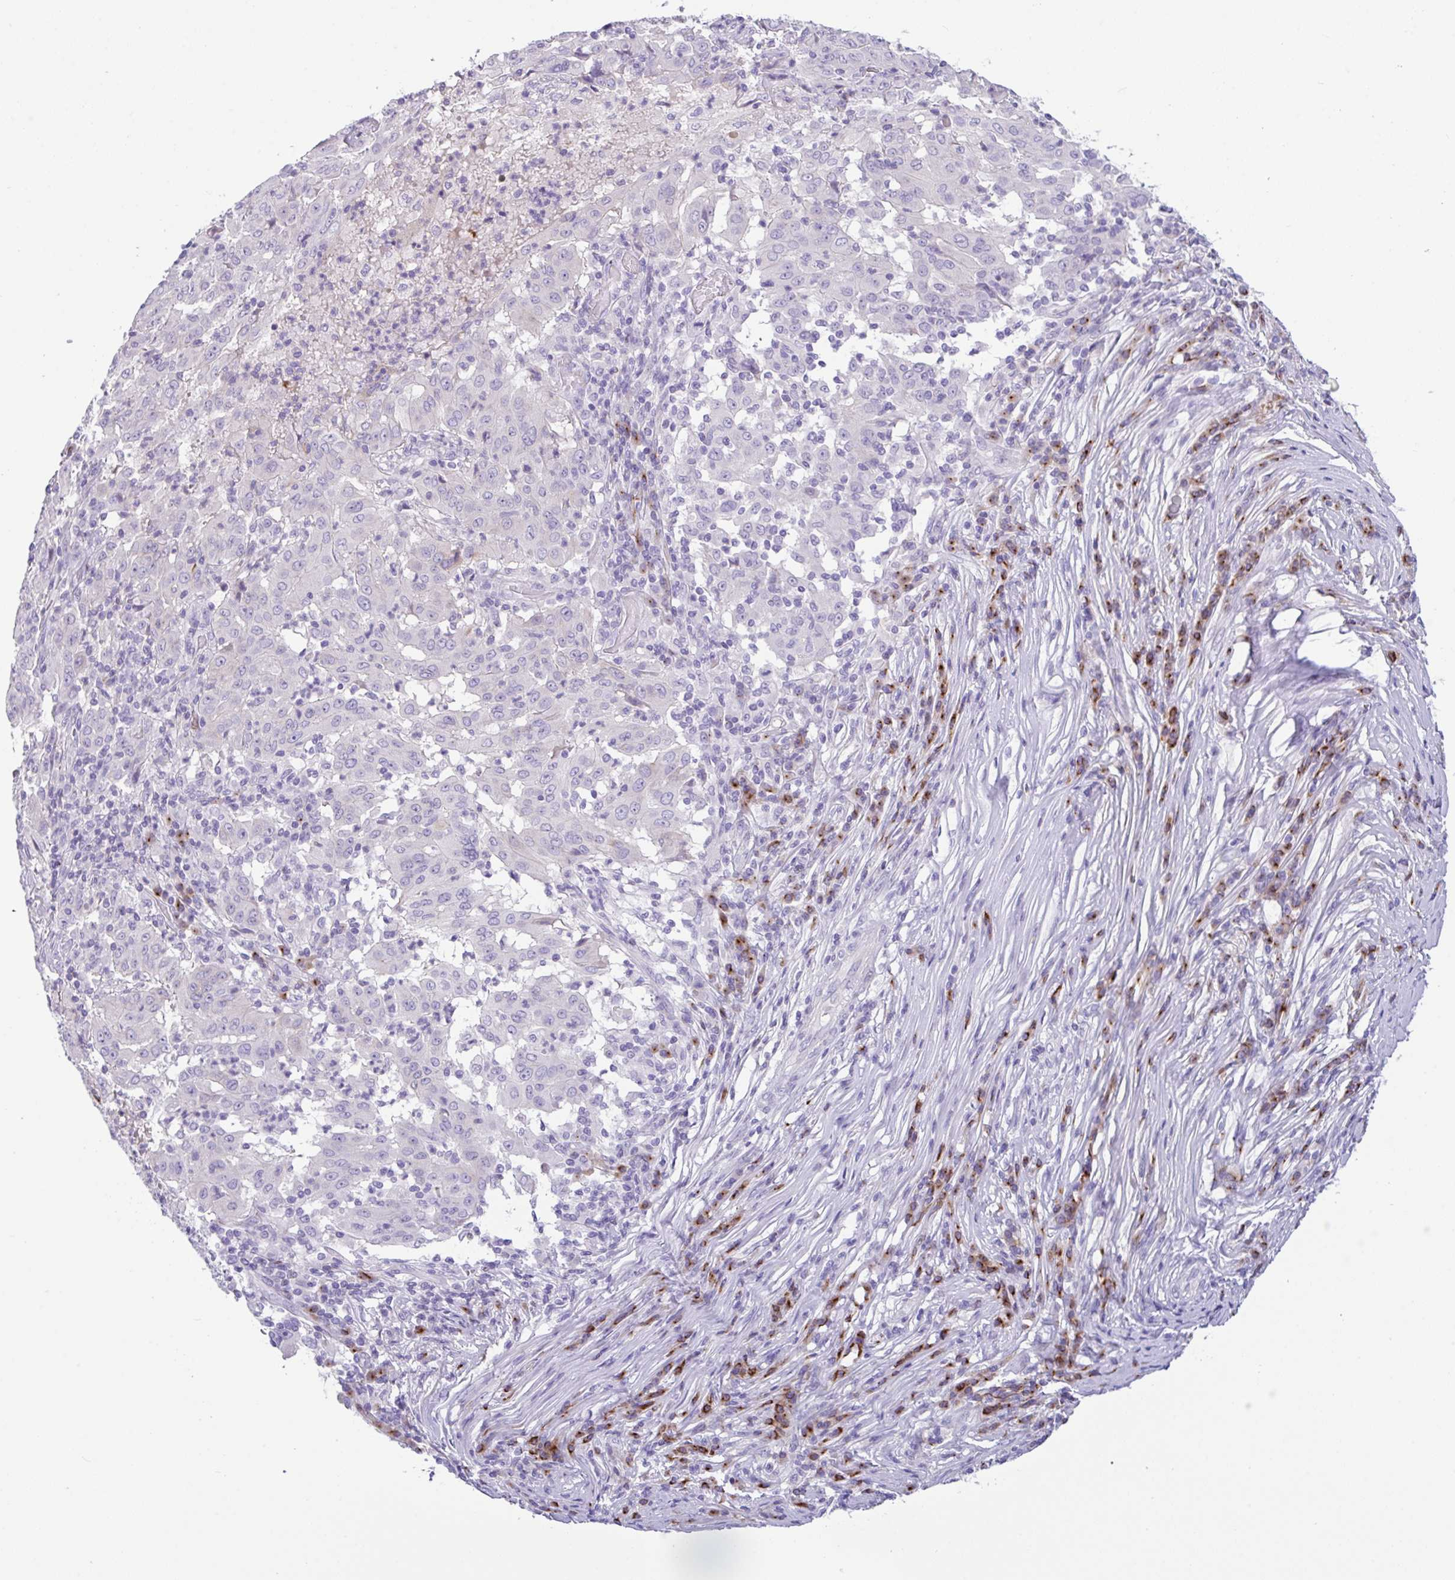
{"staining": {"intensity": "negative", "quantity": "none", "location": "none"}, "tissue": "pancreatic cancer", "cell_type": "Tumor cells", "image_type": "cancer", "snomed": [{"axis": "morphology", "description": "Adenocarcinoma, NOS"}, {"axis": "topography", "description": "Pancreas"}], "caption": "The micrograph shows no staining of tumor cells in pancreatic adenocarcinoma.", "gene": "FBXL20", "patient": {"sex": "male", "age": 63}}